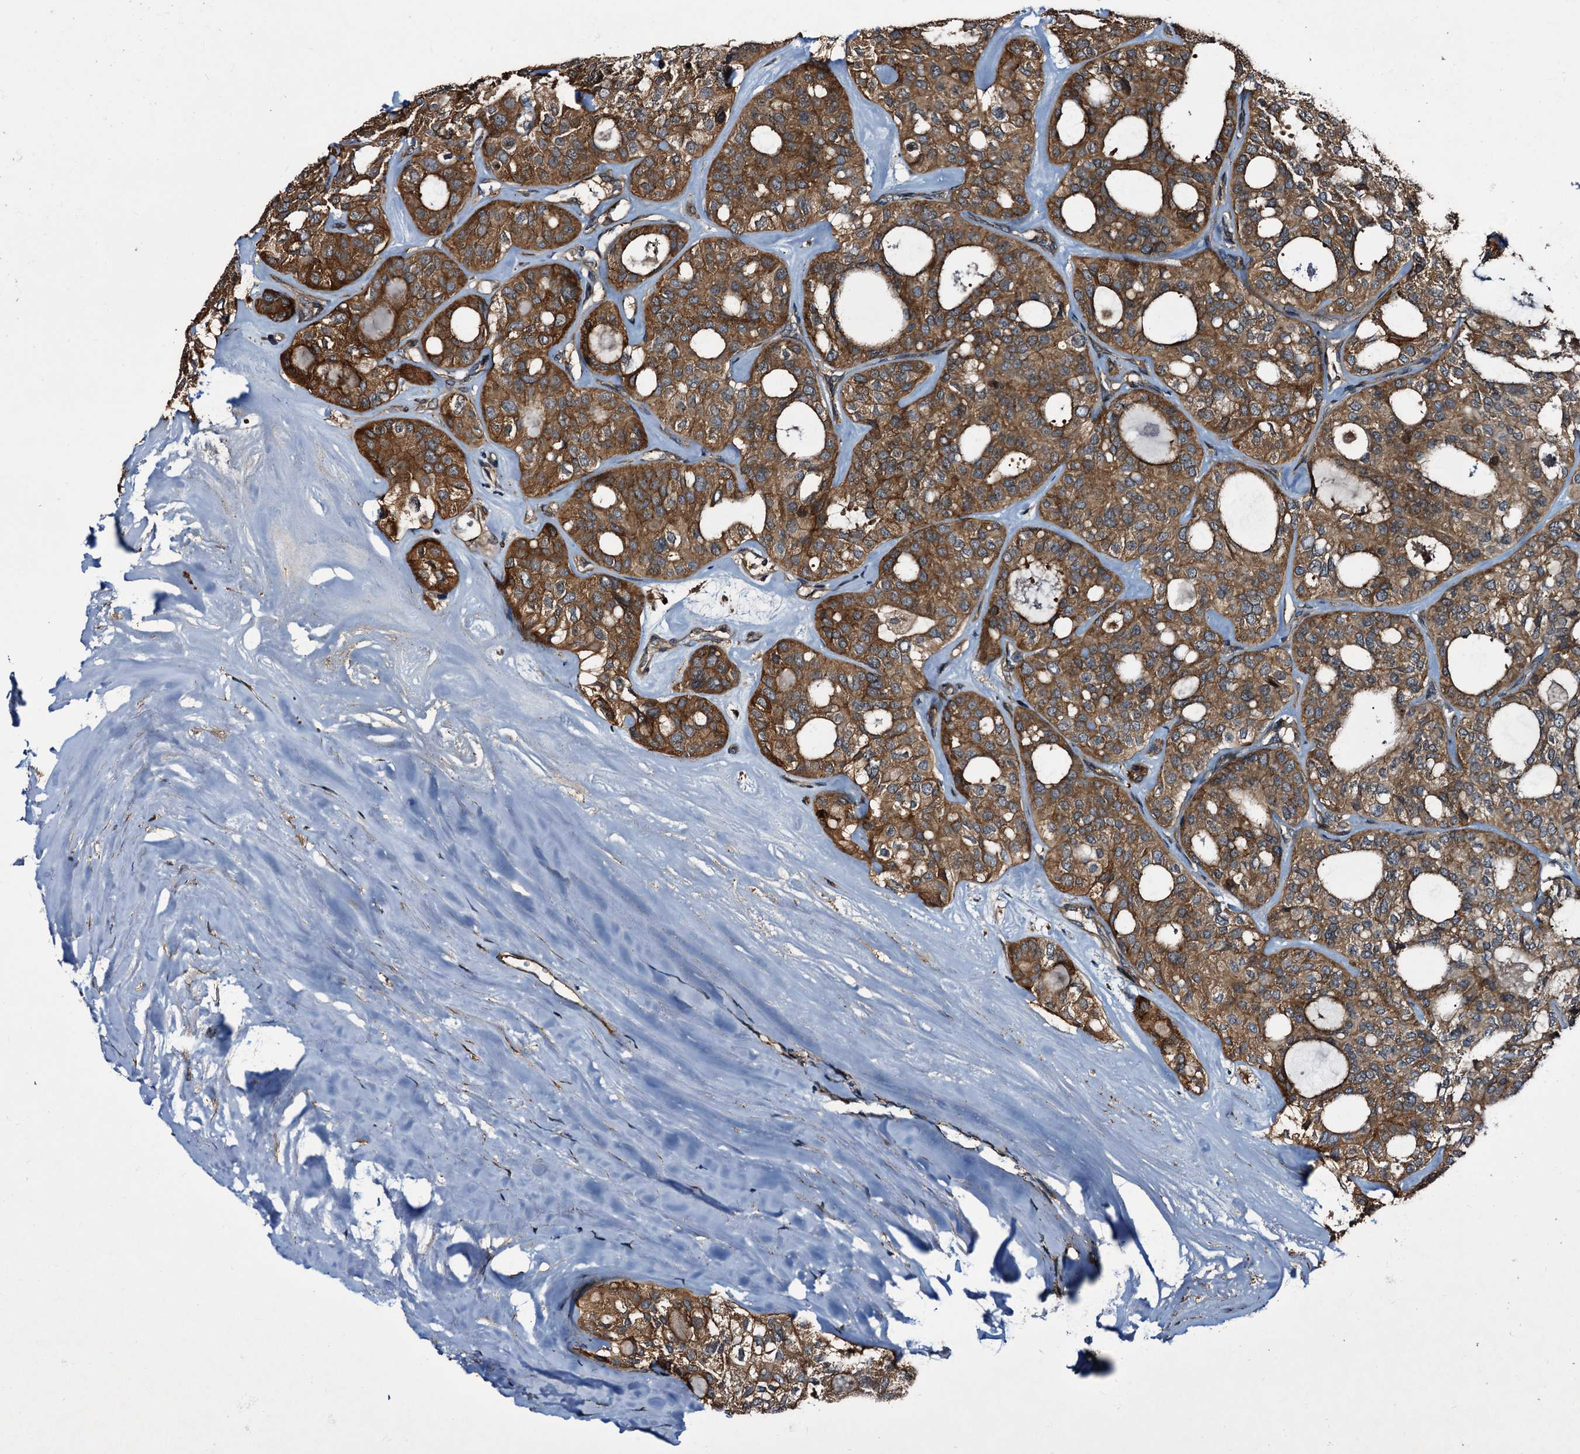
{"staining": {"intensity": "moderate", "quantity": ">75%", "location": "cytoplasmic/membranous"}, "tissue": "thyroid cancer", "cell_type": "Tumor cells", "image_type": "cancer", "snomed": [{"axis": "morphology", "description": "Follicular adenoma carcinoma, NOS"}, {"axis": "topography", "description": "Thyroid gland"}], "caption": "Immunohistochemistry image of human thyroid cancer (follicular adenoma carcinoma) stained for a protein (brown), which exhibits medium levels of moderate cytoplasmic/membranous expression in about >75% of tumor cells.", "gene": "PEX5", "patient": {"sex": "male", "age": 75}}